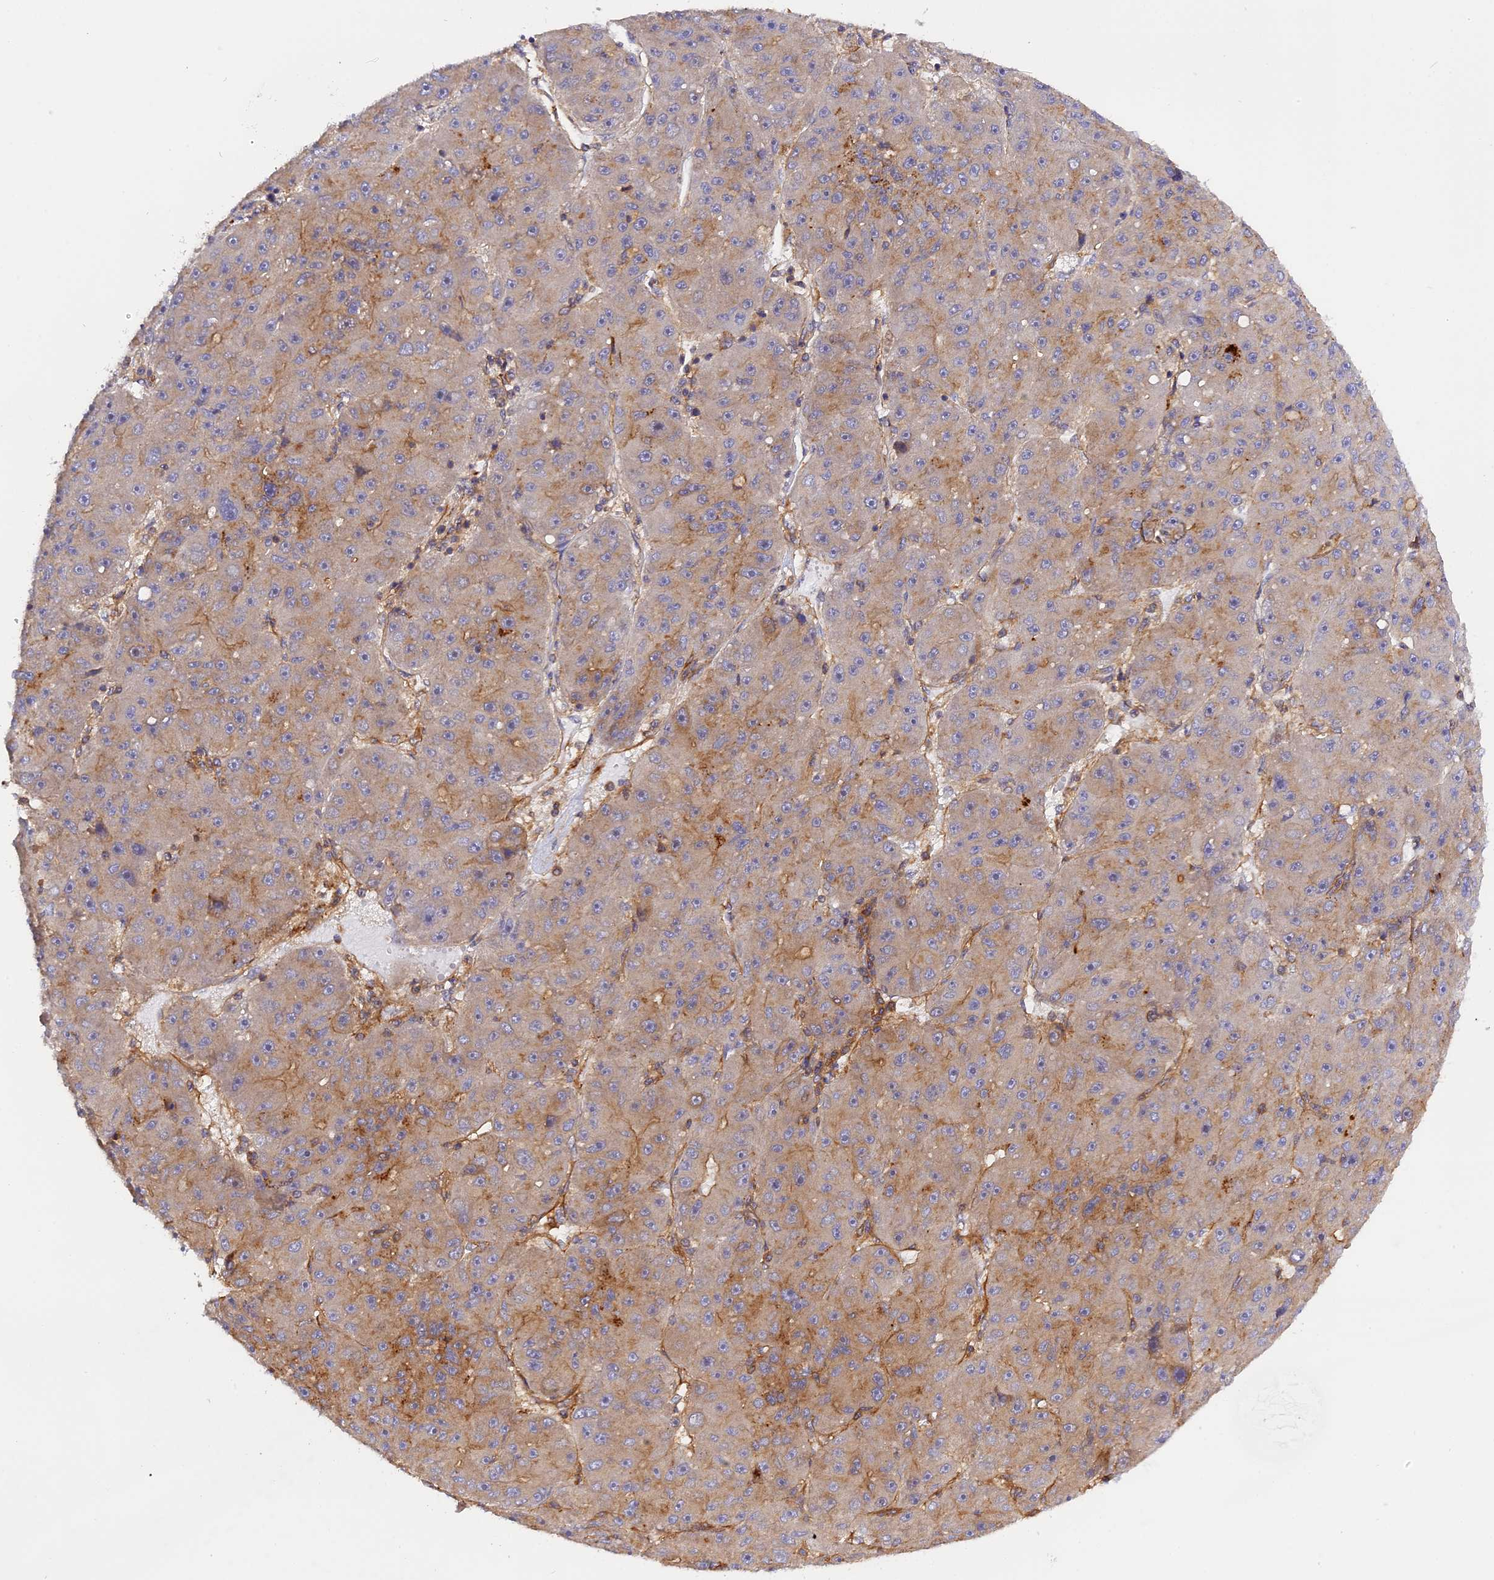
{"staining": {"intensity": "weak", "quantity": "<25%", "location": "cytoplasmic/membranous"}, "tissue": "liver cancer", "cell_type": "Tumor cells", "image_type": "cancer", "snomed": [{"axis": "morphology", "description": "Carcinoma, Hepatocellular, NOS"}, {"axis": "topography", "description": "Liver"}], "caption": "The micrograph reveals no significant expression in tumor cells of liver hepatocellular carcinoma.", "gene": "C5orf22", "patient": {"sex": "male", "age": 67}}